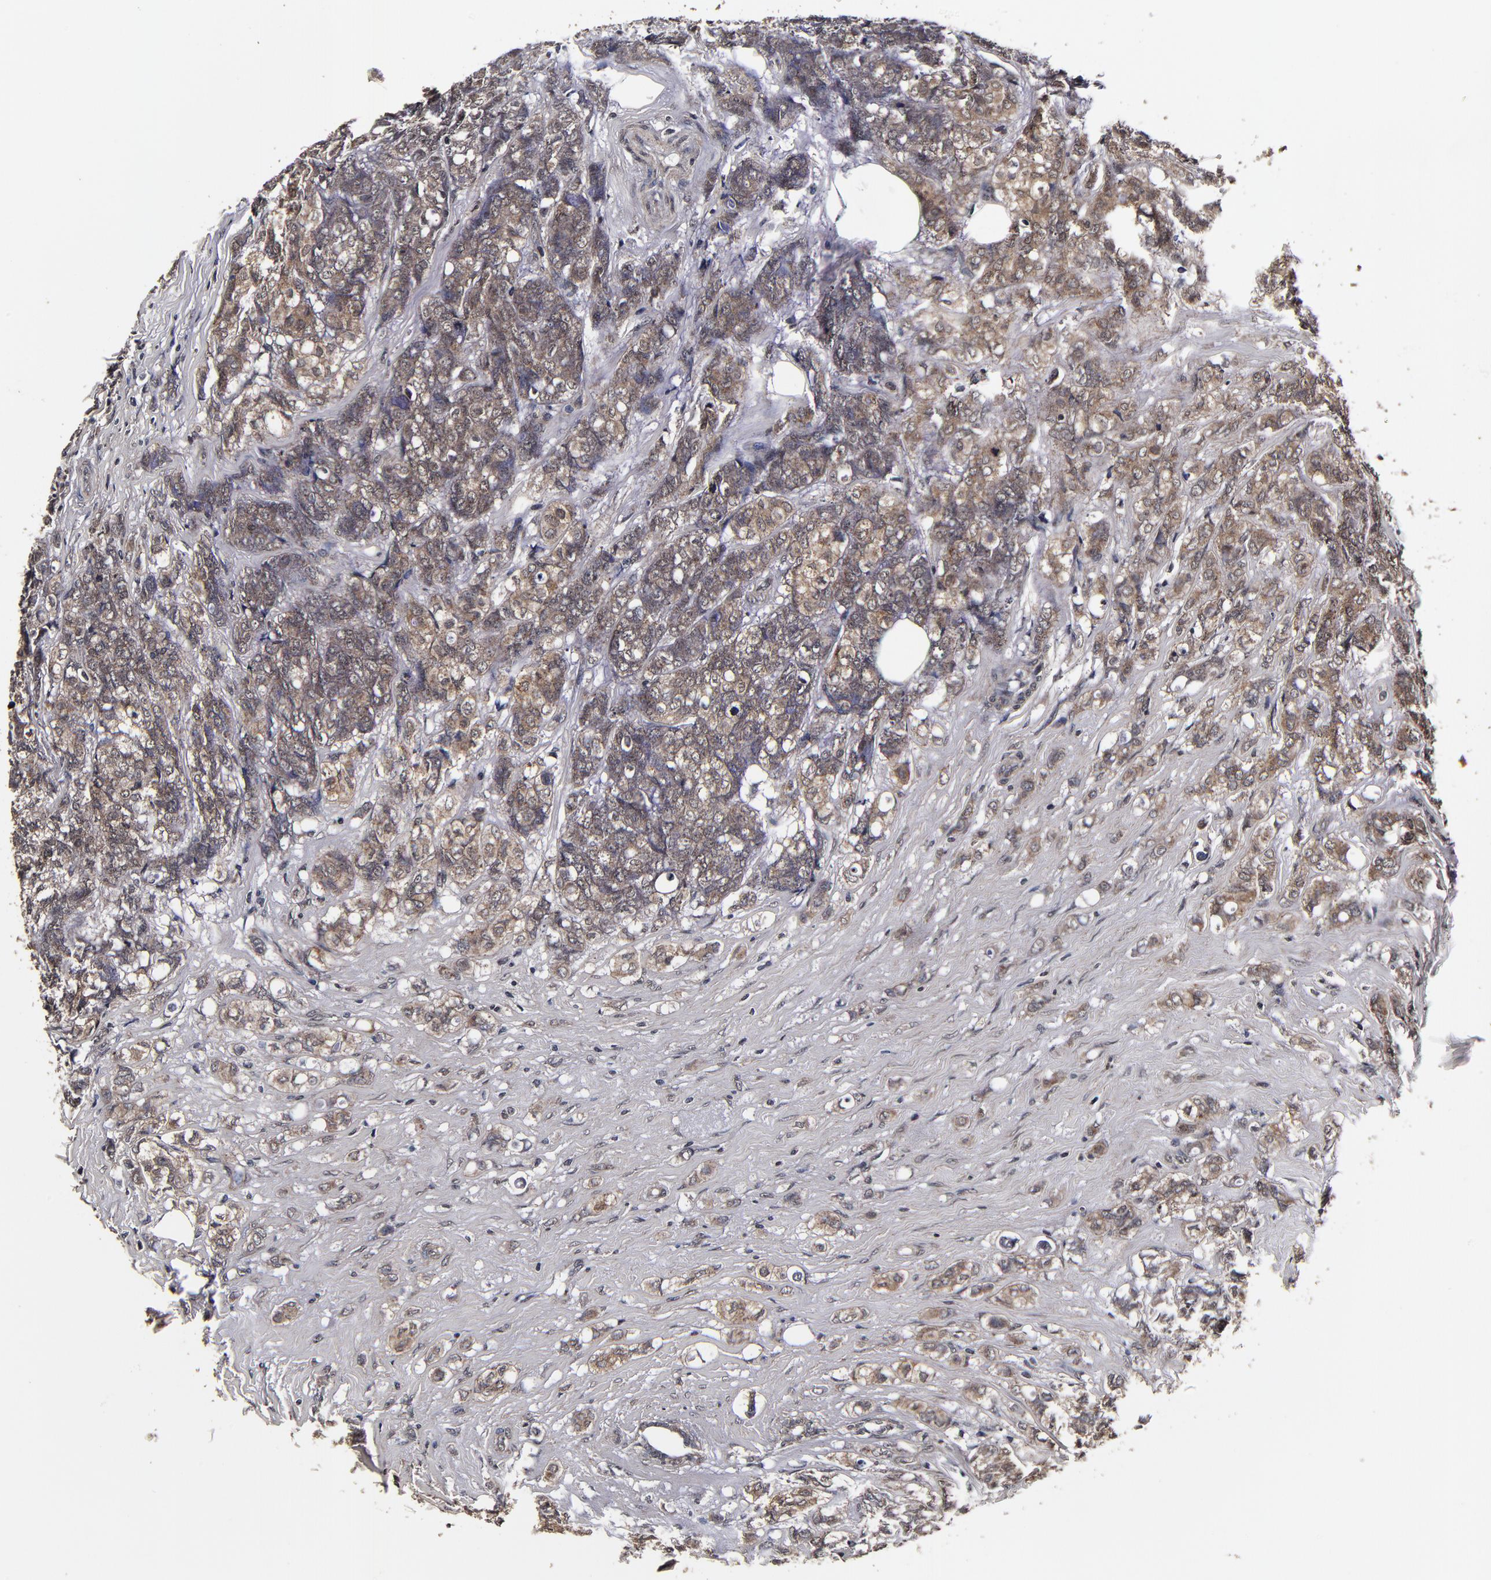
{"staining": {"intensity": "moderate", "quantity": ">75%", "location": "cytoplasmic/membranous"}, "tissue": "breast cancer", "cell_type": "Tumor cells", "image_type": "cancer", "snomed": [{"axis": "morphology", "description": "Lobular carcinoma"}, {"axis": "topography", "description": "Breast"}], "caption": "Human lobular carcinoma (breast) stained with a protein marker displays moderate staining in tumor cells.", "gene": "MMP15", "patient": {"sex": "female", "age": 60}}